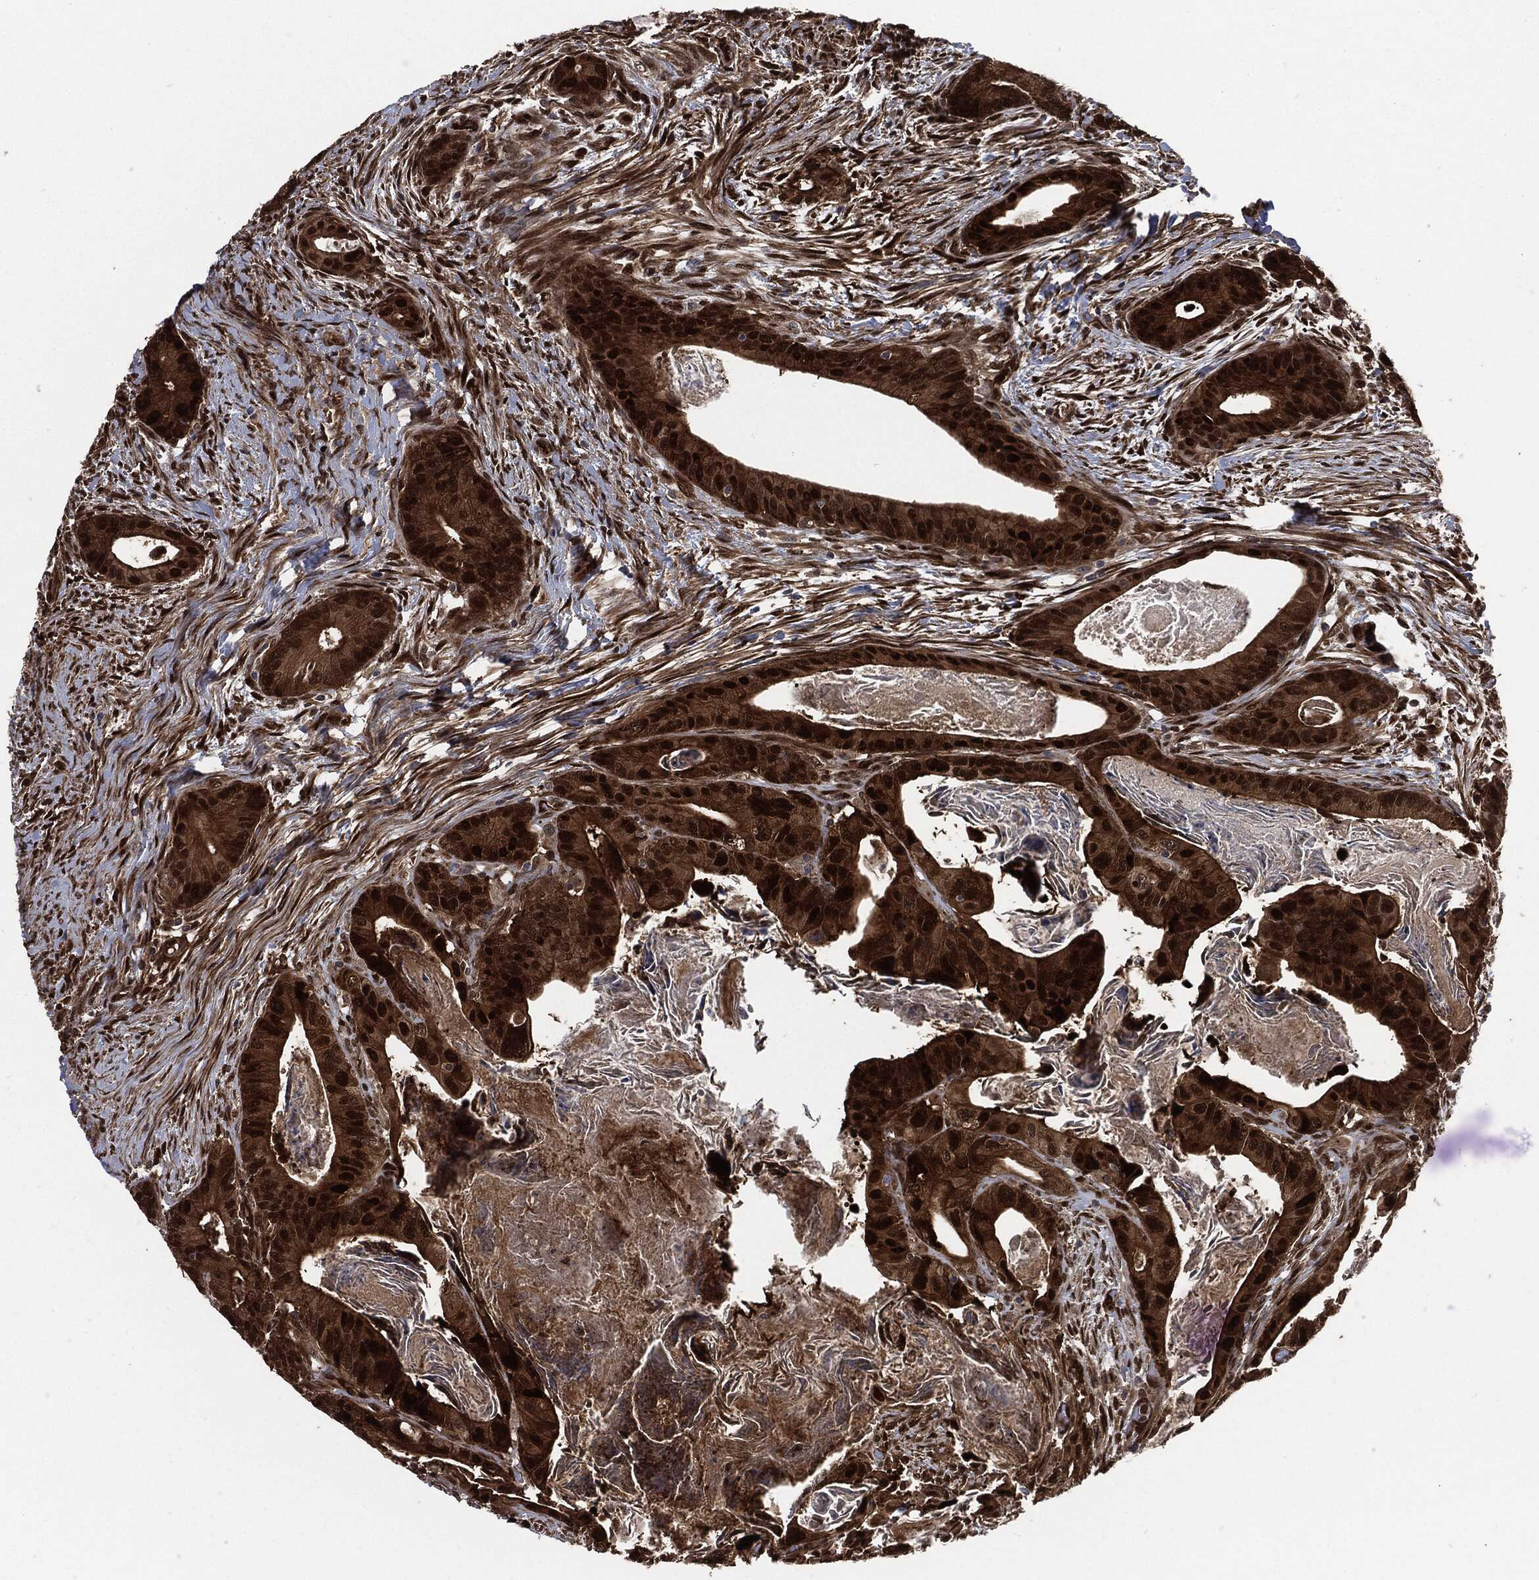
{"staining": {"intensity": "strong", "quantity": ">75%", "location": "nuclear"}, "tissue": "colorectal cancer", "cell_type": "Tumor cells", "image_type": "cancer", "snomed": [{"axis": "morphology", "description": "Adenocarcinoma, NOS"}, {"axis": "topography", "description": "Rectum"}], "caption": "High-power microscopy captured an IHC image of colorectal cancer (adenocarcinoma), revealing strong nuclear staining in approximately >75% of tumor cells.", "gene": "DCTN1", "patient": {"sex": "male", "age": 64}}